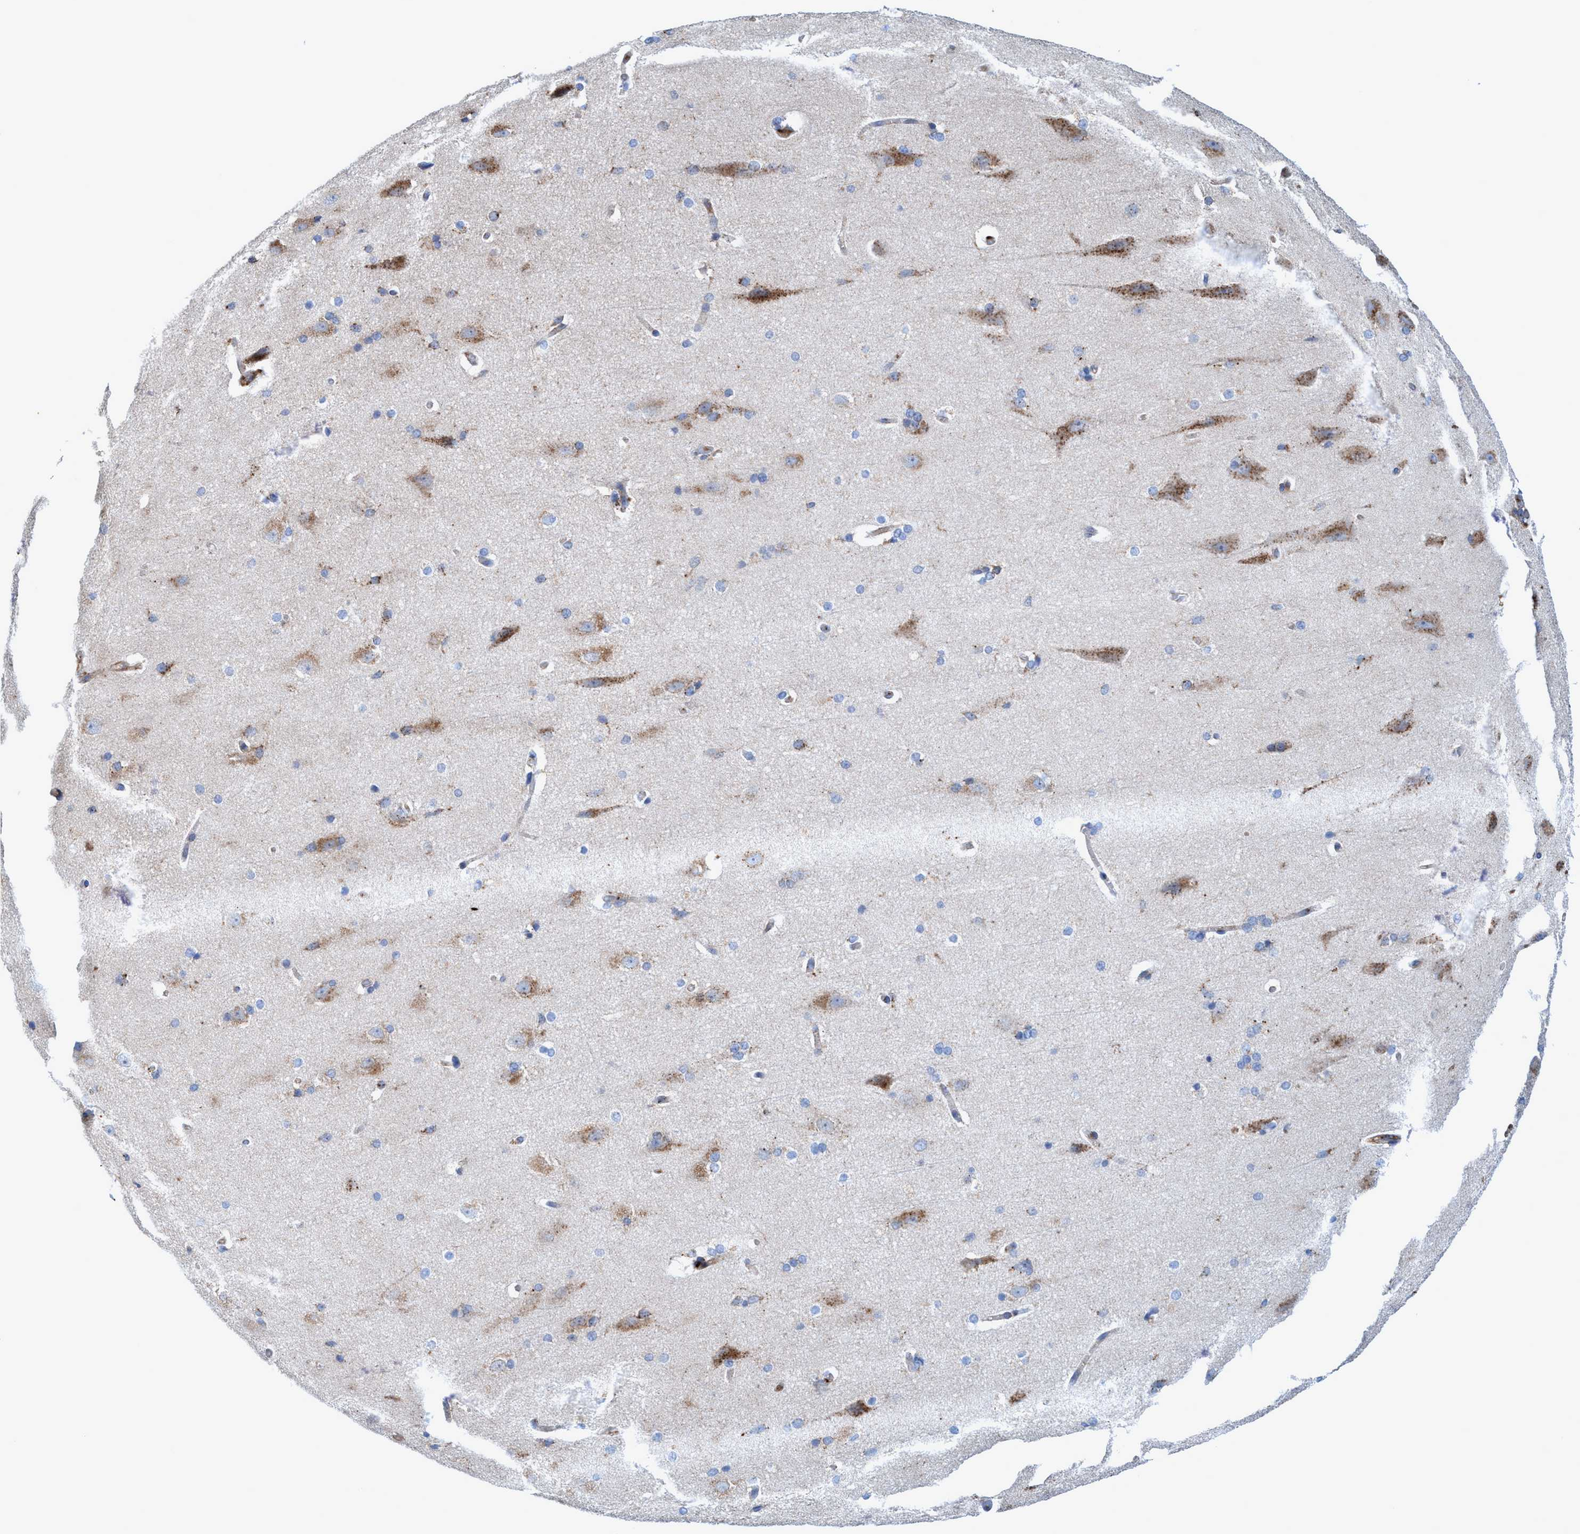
{"staining": {"intensity": "negative", "quantity": "none", "location": "none"}, "tissue": "cerebral cortex", "cell_type": "Endothelial cells", "image_type": "normal", "snomed": [{"axis": "morphology", "description": "Normal tissue, NOS"}, {"axis": "topography", "description": "Cerebral cortex"}, {"axis": "topography", "description": "Hippocampus"}], "caption": "This is an IHC photomicrograph of unremarkable cerebral cortex. There is no positivity in endothelial cells.", "gene": "TRIM65", "patient": {"sex": "female", "age": 19}}